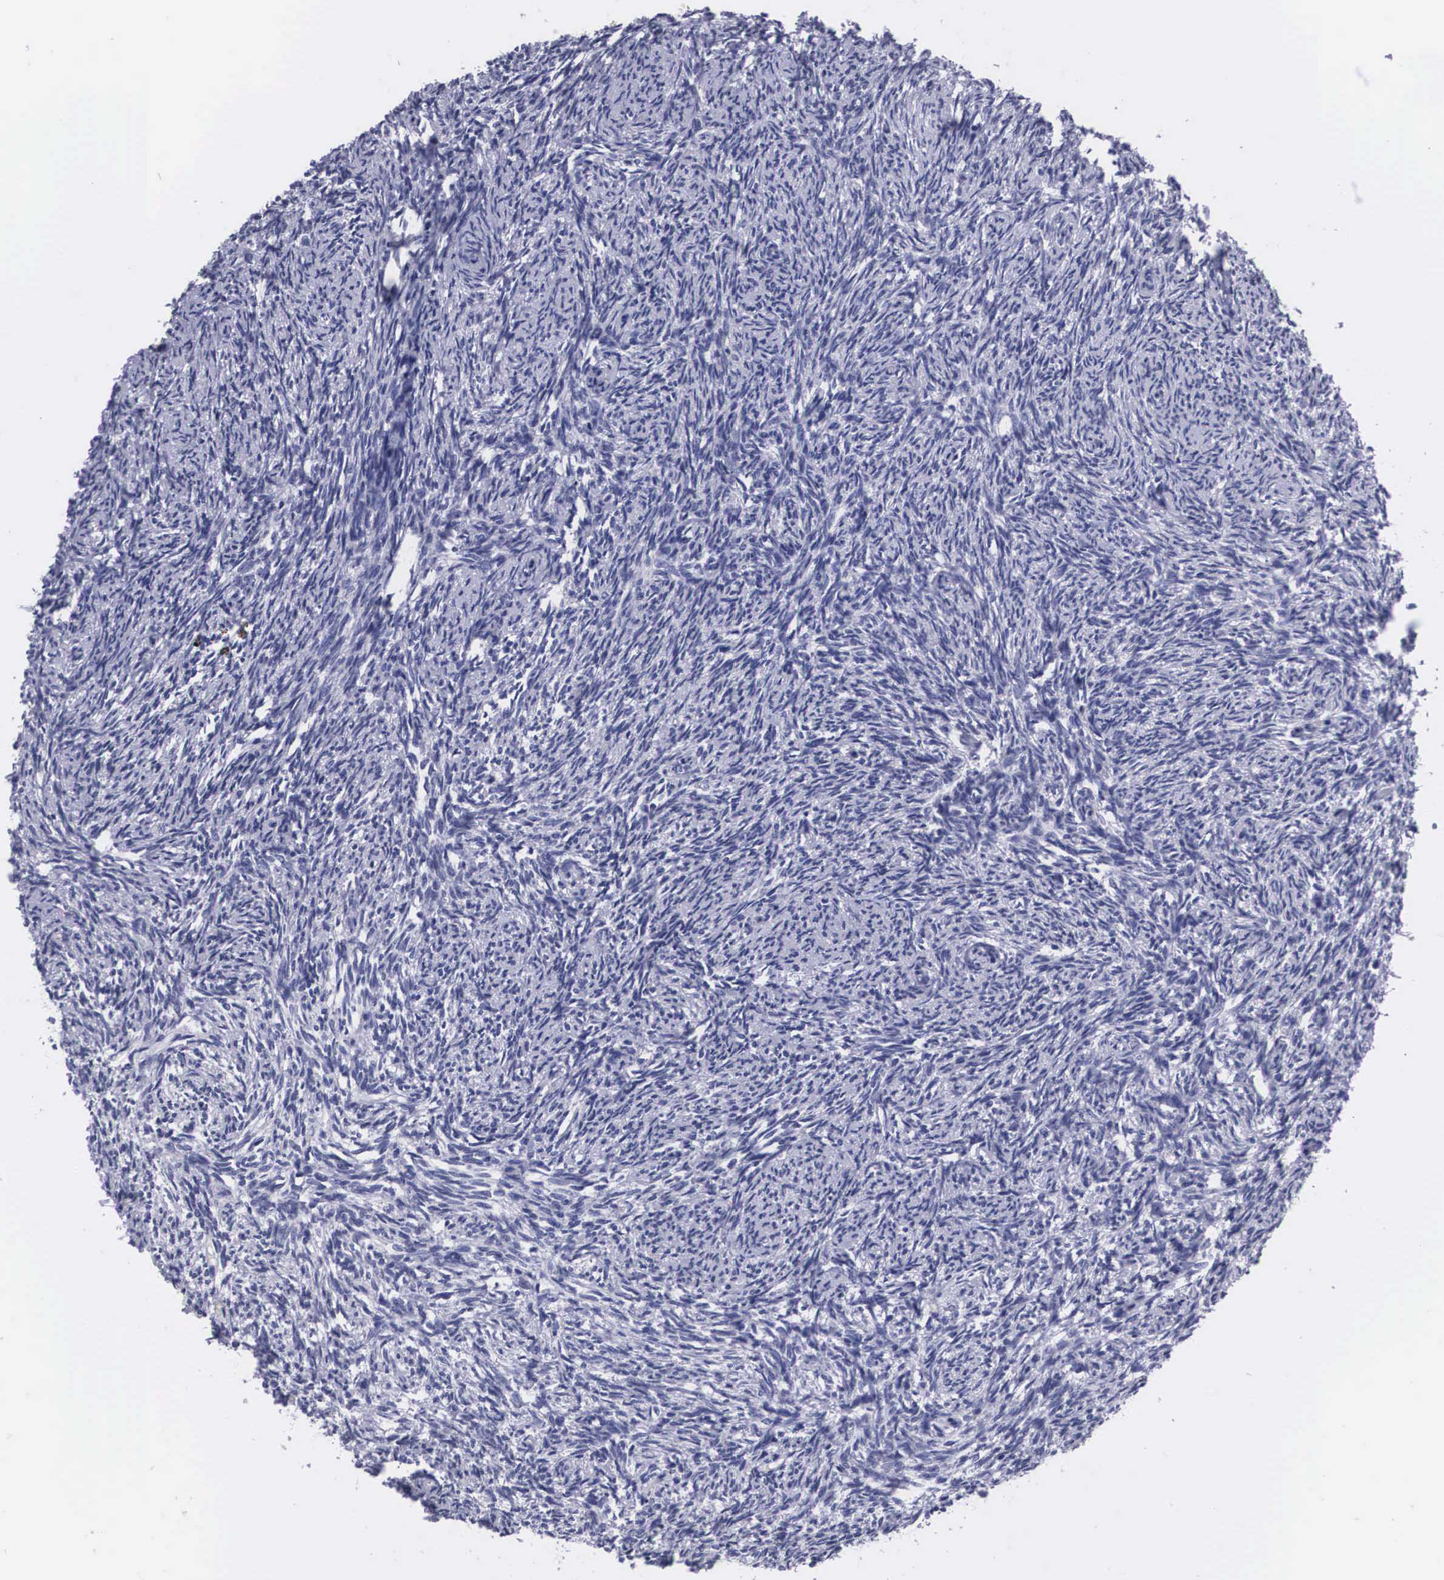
{"staining": {"intensity": "negative", "quantity": "none", "location": "none"}, "tissue": "ovary", "cell_type": "Follicle cells", "image_type": "normal", "snomed": [{"axis": "morphology", "description": "Normal tissue, NOS"}, {"axis": "topography", "description": "Ovary"}], "caption": "IHC of benign ovary reveals no positivity in follicle cells. The staining is performed using DAB (3,3'-diaminobenzidine) brown chromogen with nuclei counter-stained in using hematoxylin.", "gene": "C22orf31", "patient": {"sex": "female", "age": 54}}